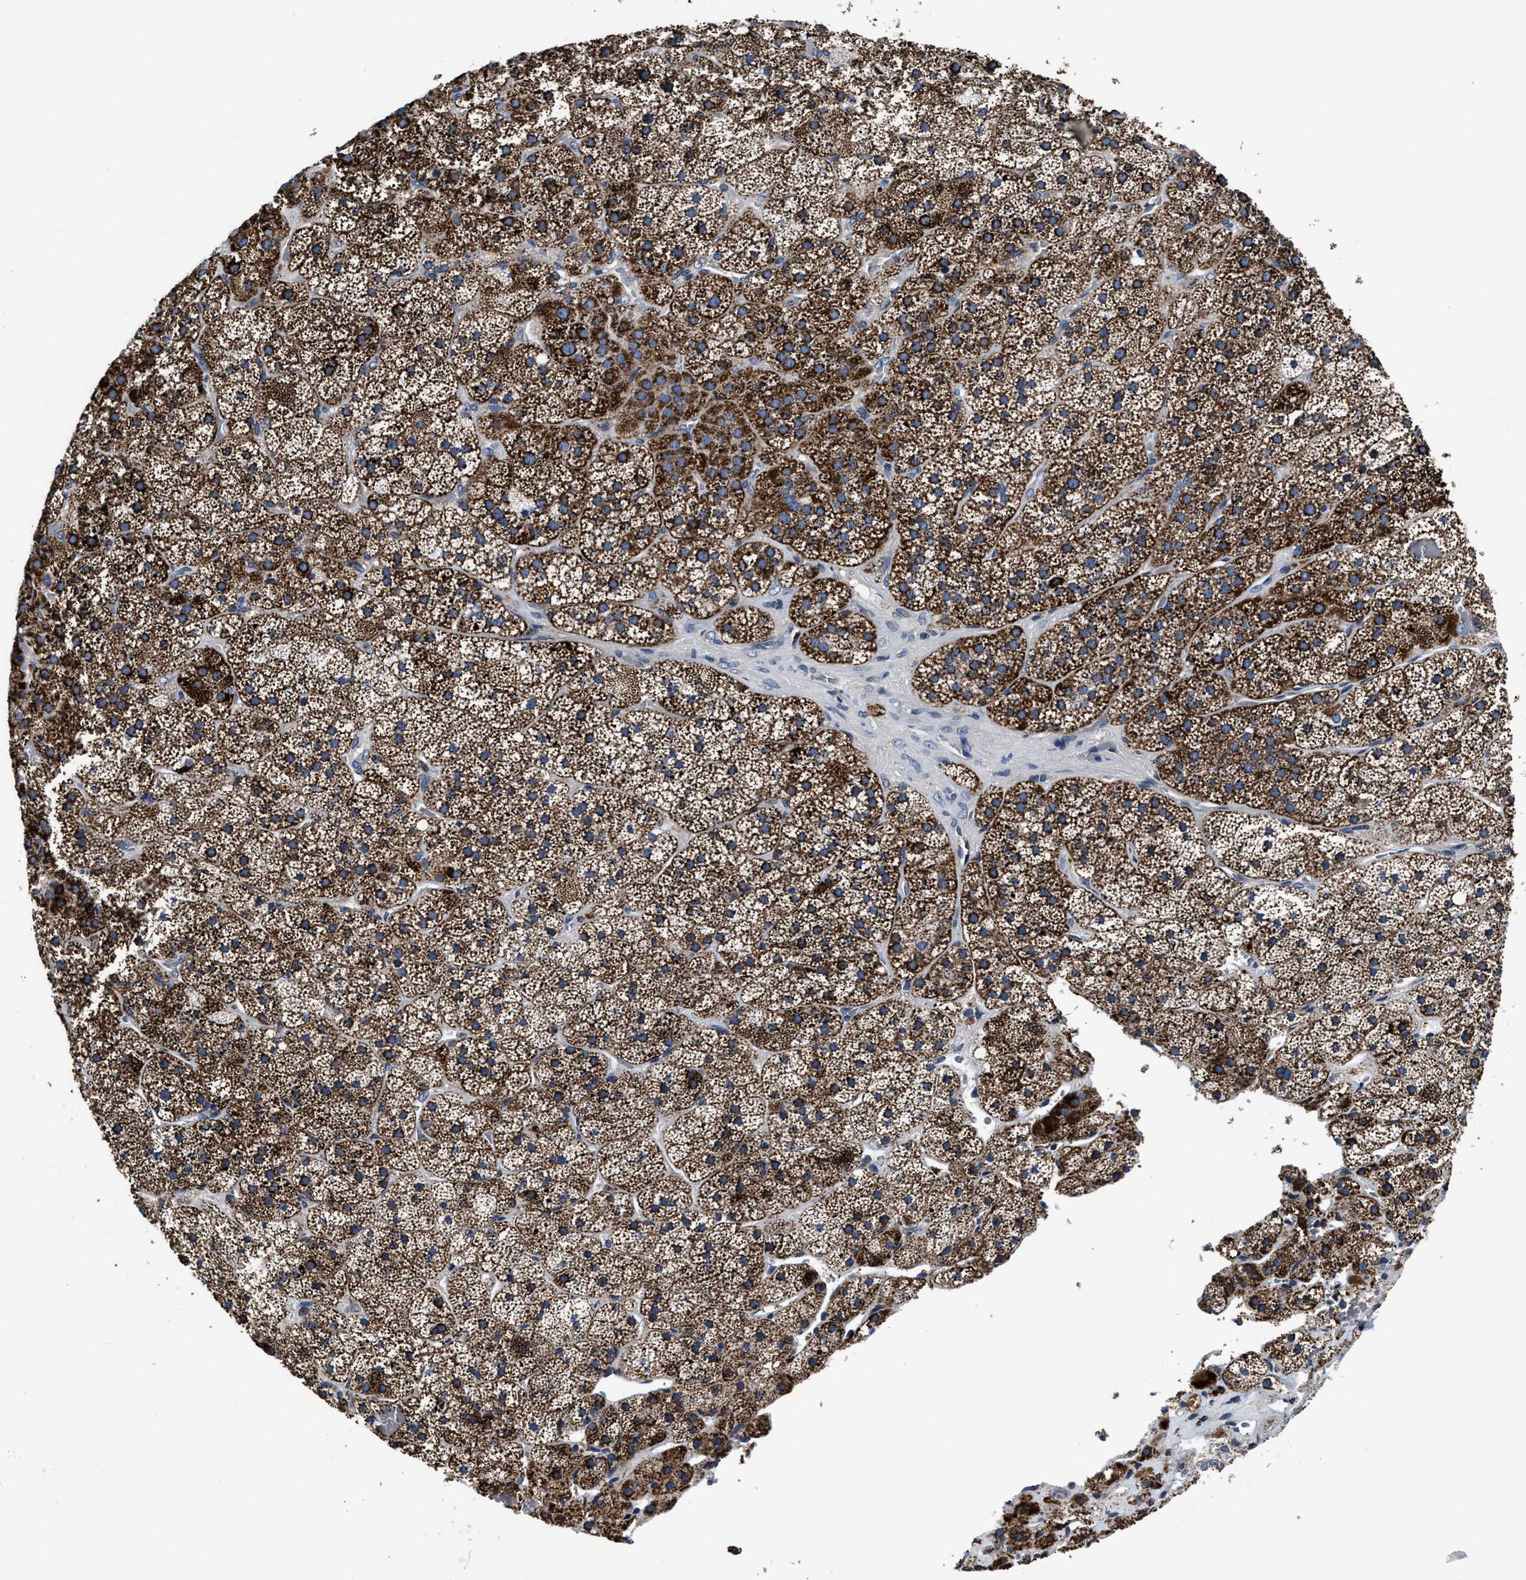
{"staining": {"intensity": "strong", "quantity": ">75%", "location": "cytoplasmic/membranous"}, "tissue": "adrenal gland", "cell_type": "Glandular cells", "image_type": "normal", "snomed": [{"axis": "morphology", "description": "Normal tissue, NOS"}, {"axis": "topography", "description": "Adrenal gland"}], "caption": "Immunohistochemistry (IHC) image of unremarkable human adrenal gland stained for a protein (brown), which demonstrates high levels of strong cytoplasmic/membranous staining in approximately >75% of glandular cells.", "gene": "CACNA1D", "patient": {"sex": "male", "age": 57}}